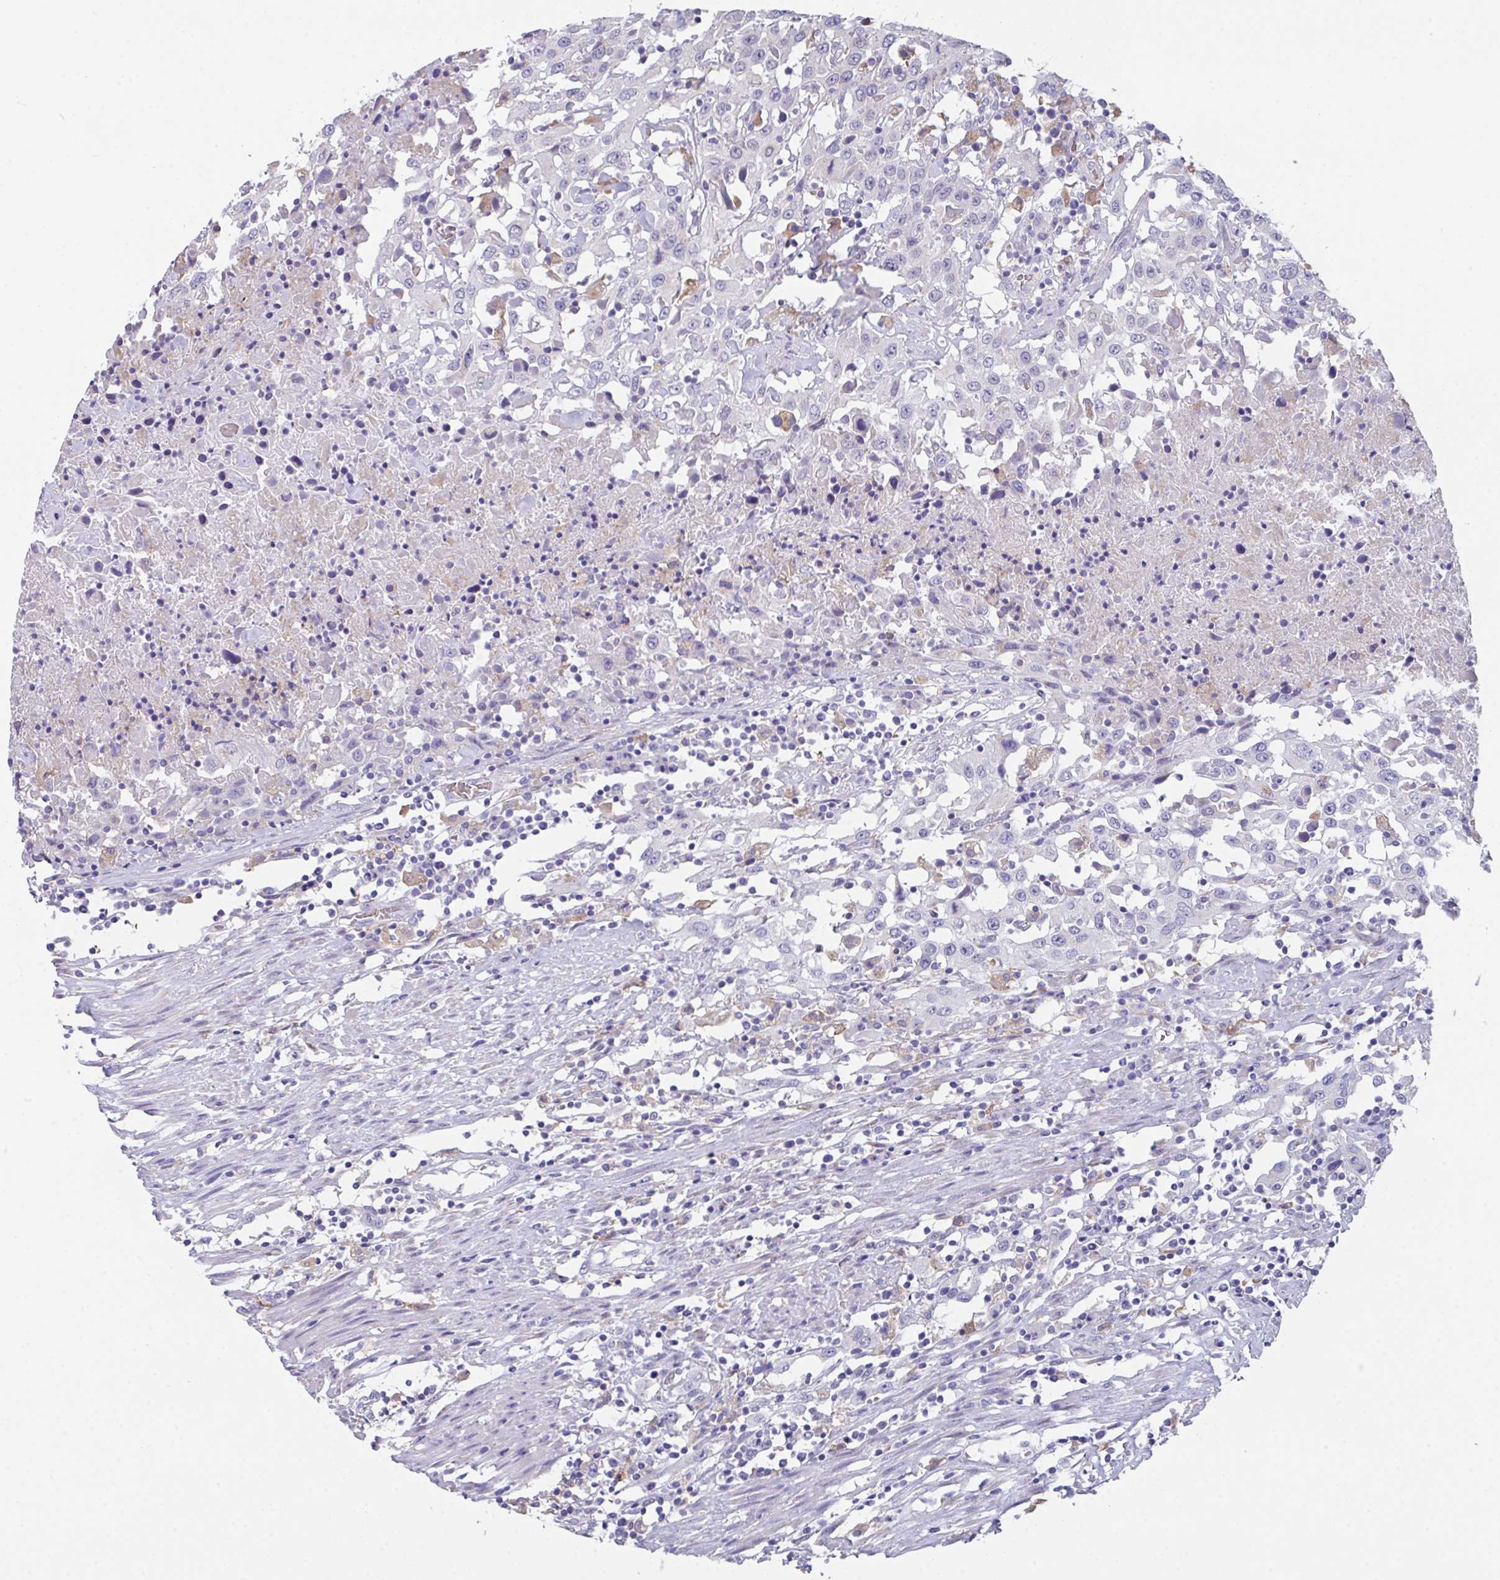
{"staining": {"intensity": "negative", "quantity": "none", "location": "none"}, "tissue": "urothelial cancer", "cell_type": "Tumor cells", "image_type": "cancer", "snomed": [{"axis": "morphology", "description": "Urothelial carcinoma, High grade"}, {"axis": "topography", "description": "Urinary bladder"}], "caption": "Tumor cells are negative for brown protein staining in urothelial carcinoma (high-grade). The staining is performed using DAB brown chromogen with nuclei counter-stained in using hematoxylin.", "gene": "TFAP2C", "patient": {"sex": "male", "age": 61}}